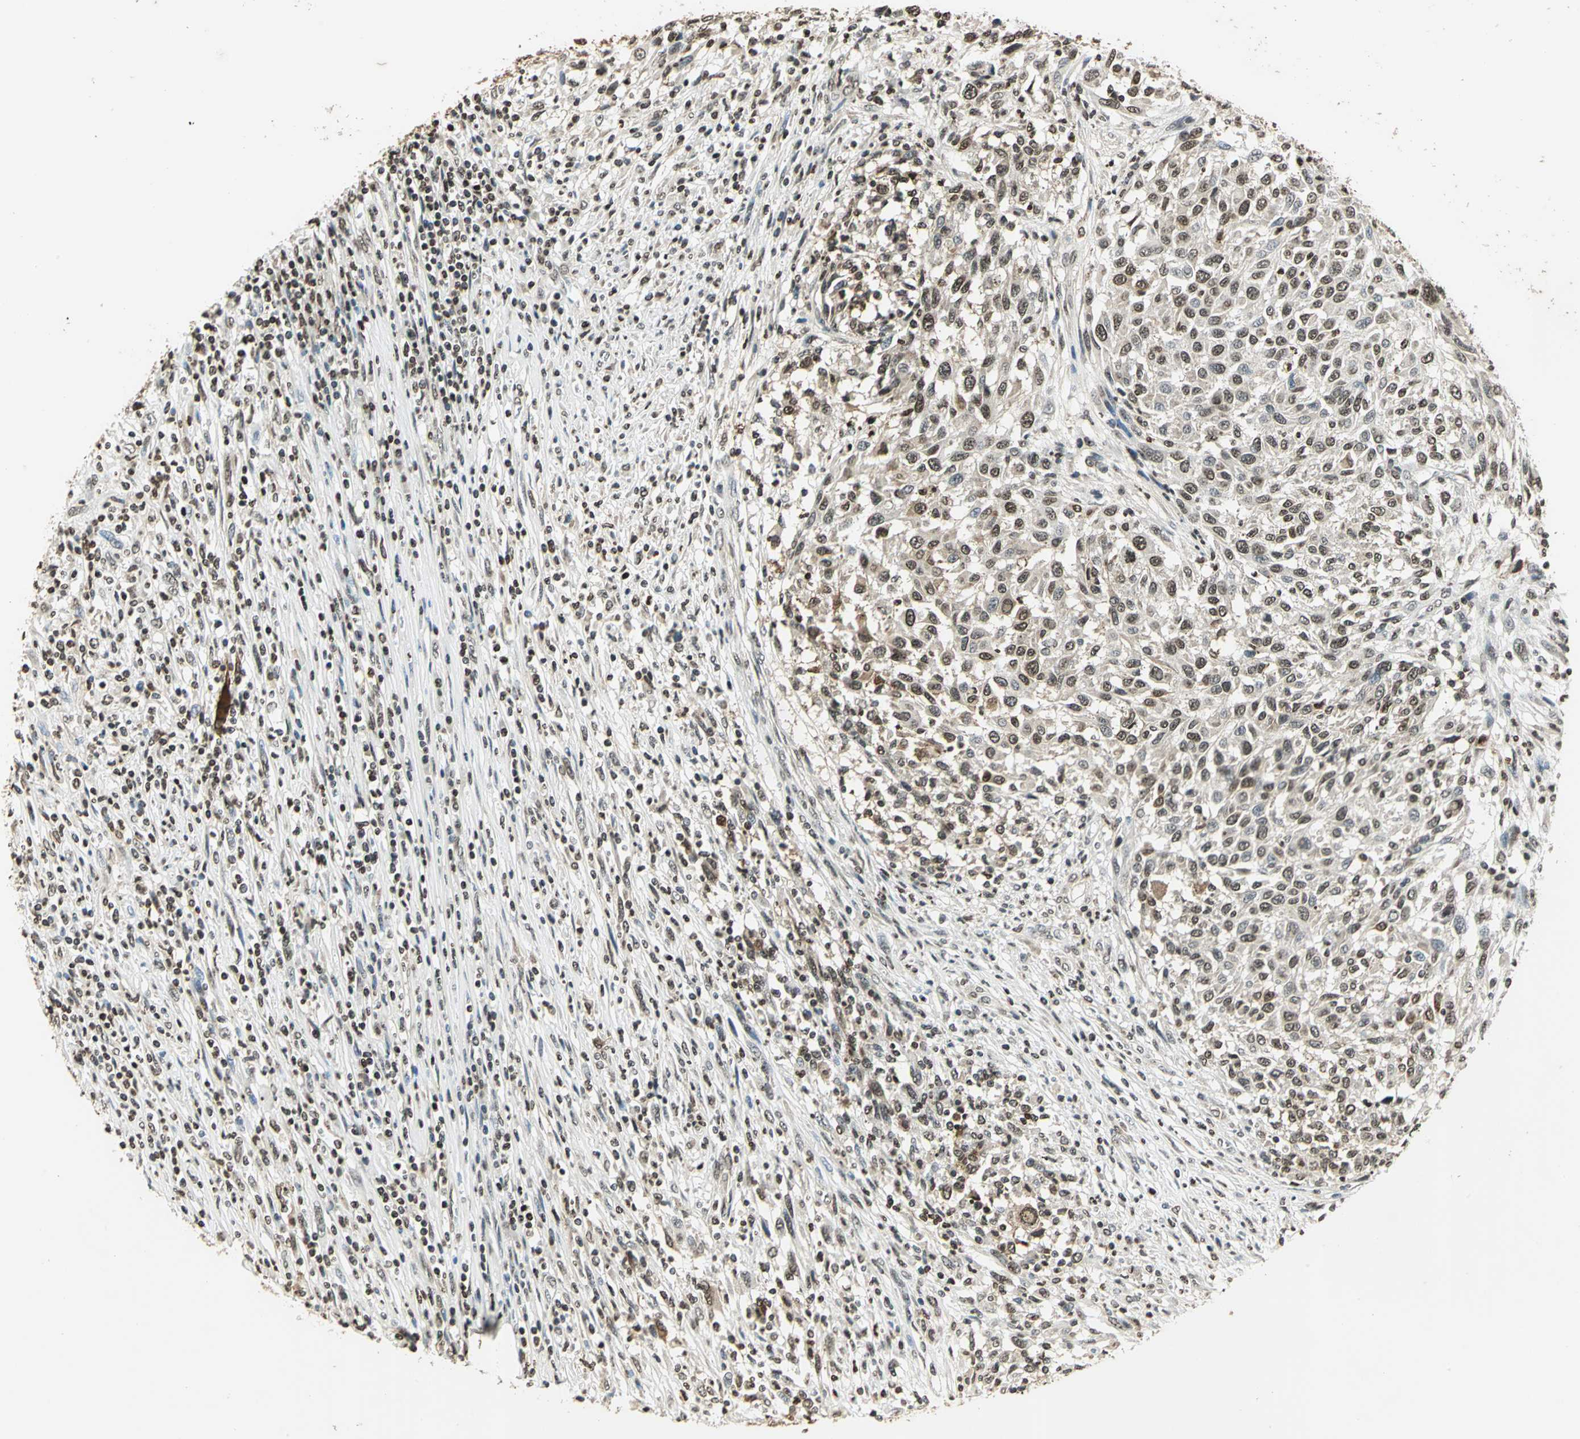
{"staining": {"intensity": "moderate", "quantity": ">75%", "location": "cytoplasmic/membranous,nuclear"}, "tissue": "melanoma", "cell_type": "Tumor cells", "image_type": "cancer", "snomed": [{"axis": "morphology", "description": "Malignant melanoma, Metastatic site"}, {"axis": "topography", "description": "Lymph node"}], "caption": "High-magnification brightfield microscopy of malignant melanoma (metastatic site) stained with DAB (brown) and counterstained with hematoxylin (blue). tumor cells exhibit moderate cytoplasmic/membranous and nuclear positivity is identified in about>75% of cells.", "gene": "LGALS3", "patient": {"sex": "male", "age": 61}}